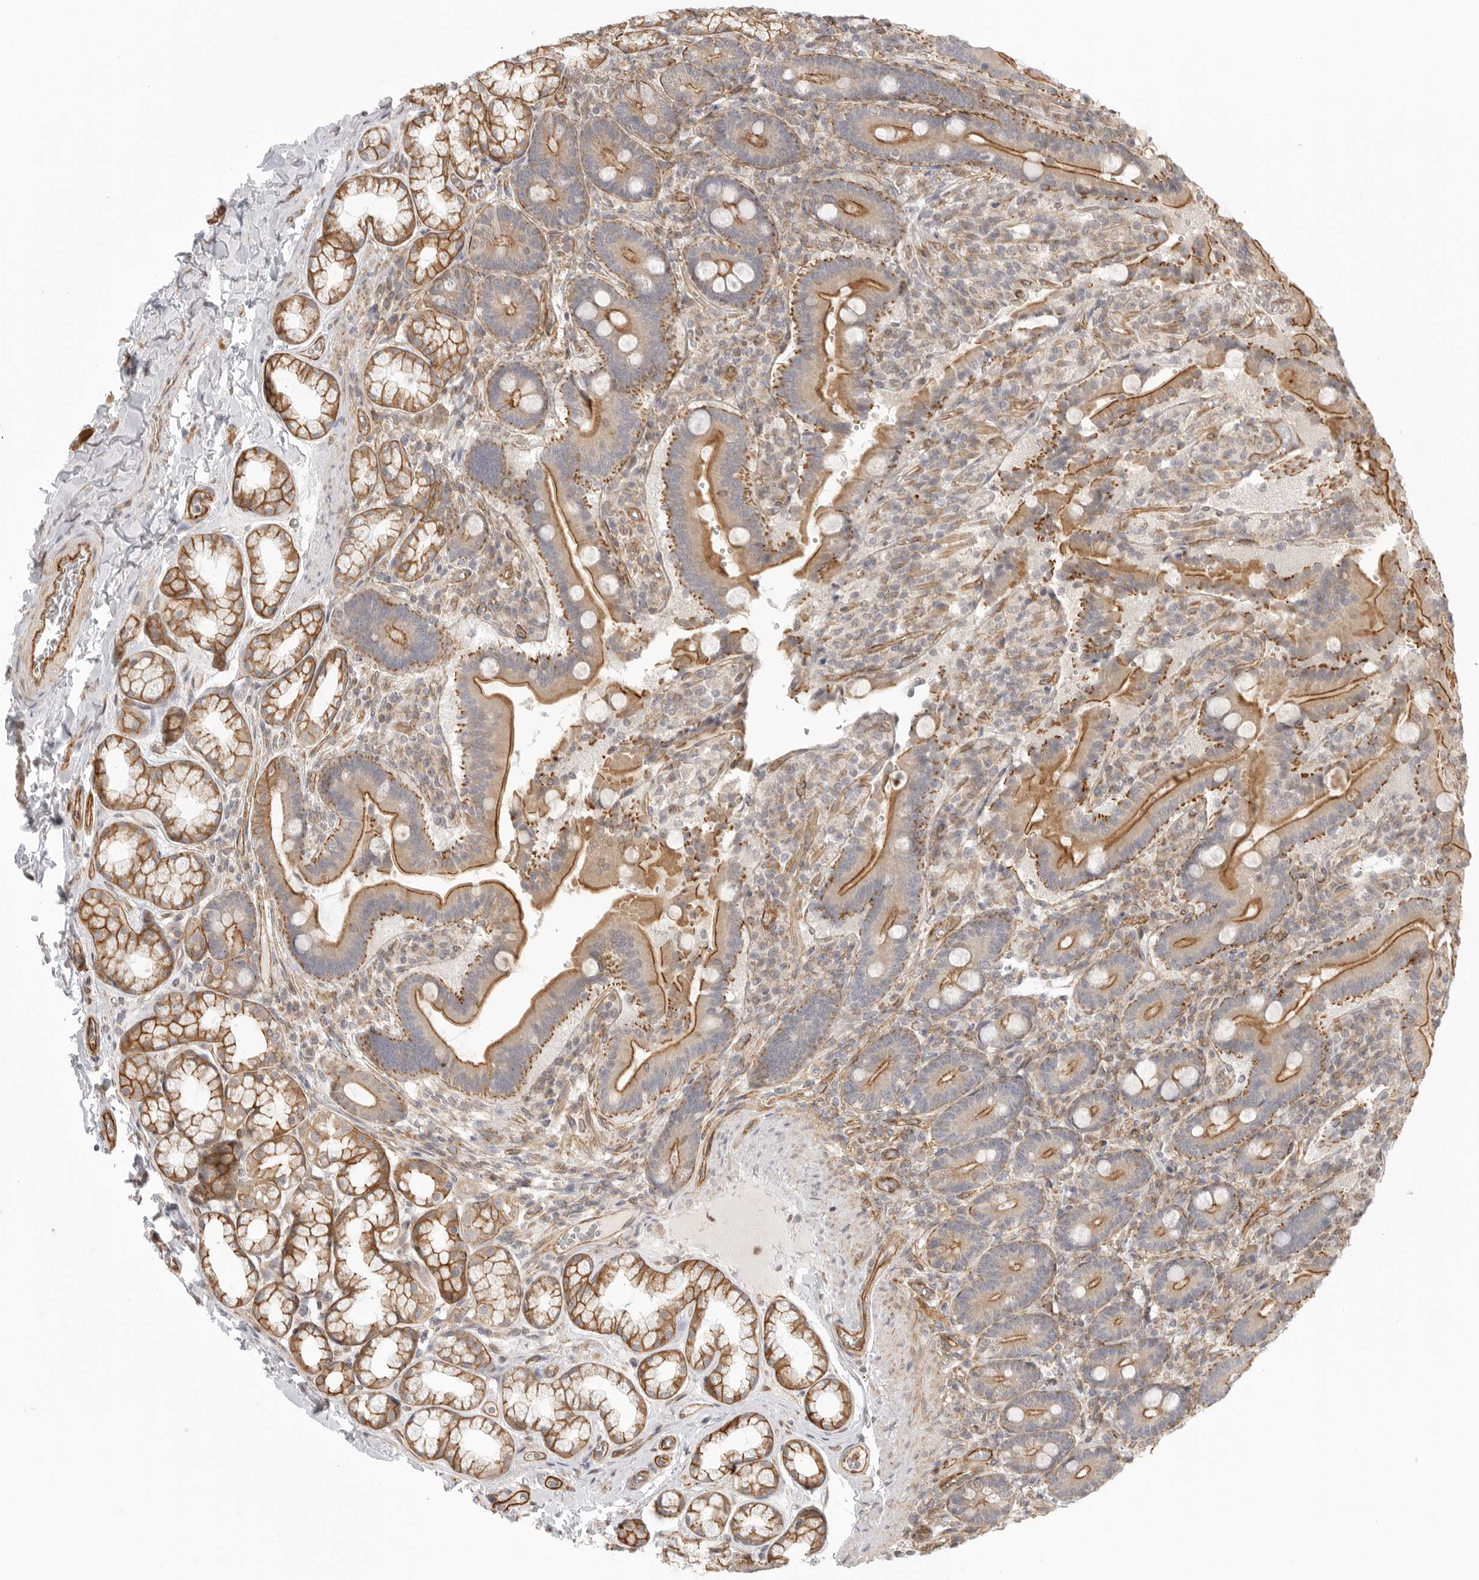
{"staining": {"intensity": "strong", "quantity": ">75%", "location": "cytoplasmic/membranous"}, "tissue": "duodenum", "cell_type": "Glandular cells", "image_type": "normal", "snomed": [{"axis": "morphology", "description": "Normal tissue, NOS"}, {"axis": "topography", "description": "Duodenum"}], "caption": "Protein staining demonstrates strong cytoplasmic/membranous staining in approximately >75% of glandular cells in benign duodenum. The protein of interest is stained brown, and the nuclei are stained in blue (DAB IHC with brightfield microscopy, high magnification).", "gene": "ATOH7", "patient": {"sex": "female", "age": 62}}